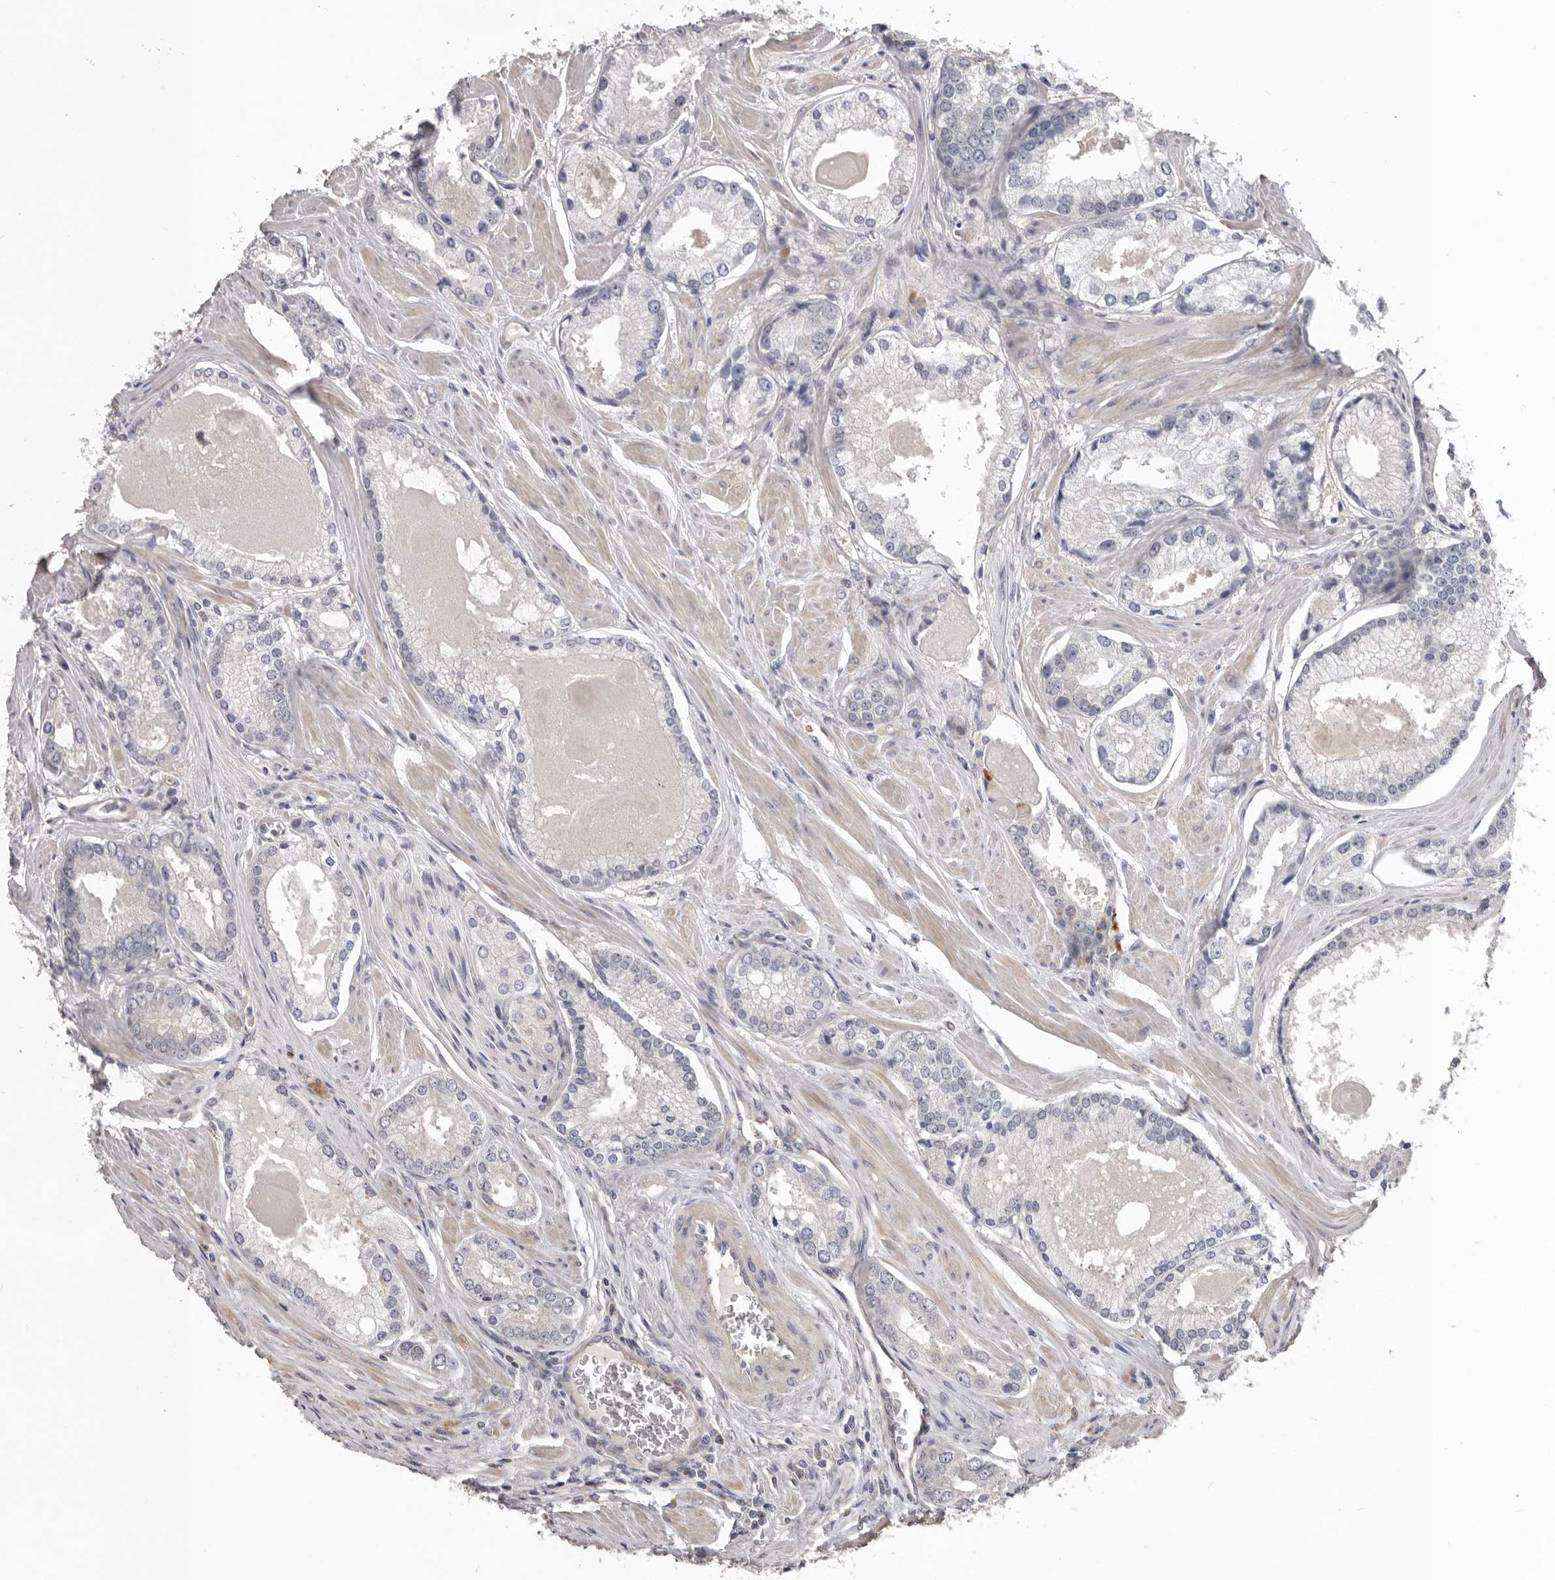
{"staining": {"intensity": "negative", "quantity": "none", "location": "none"}, "tissue": "prostate cancer", "cell_type": "Tumor cells", "image_type": "cancer", "snomed": [{"axis": "morphology", "description": "Adenocarcinoma, Low grade"}, {"axis": "topography", "description": "Prostate"}], "caption": "Tumor cells show no significant protein staining in prostate cancer (low-grade adenocarcinoma). (IHC, brightfield microscopy, high magnification).", "gene": "RNF217", "patient": {"sex": "male", "age": 54}}